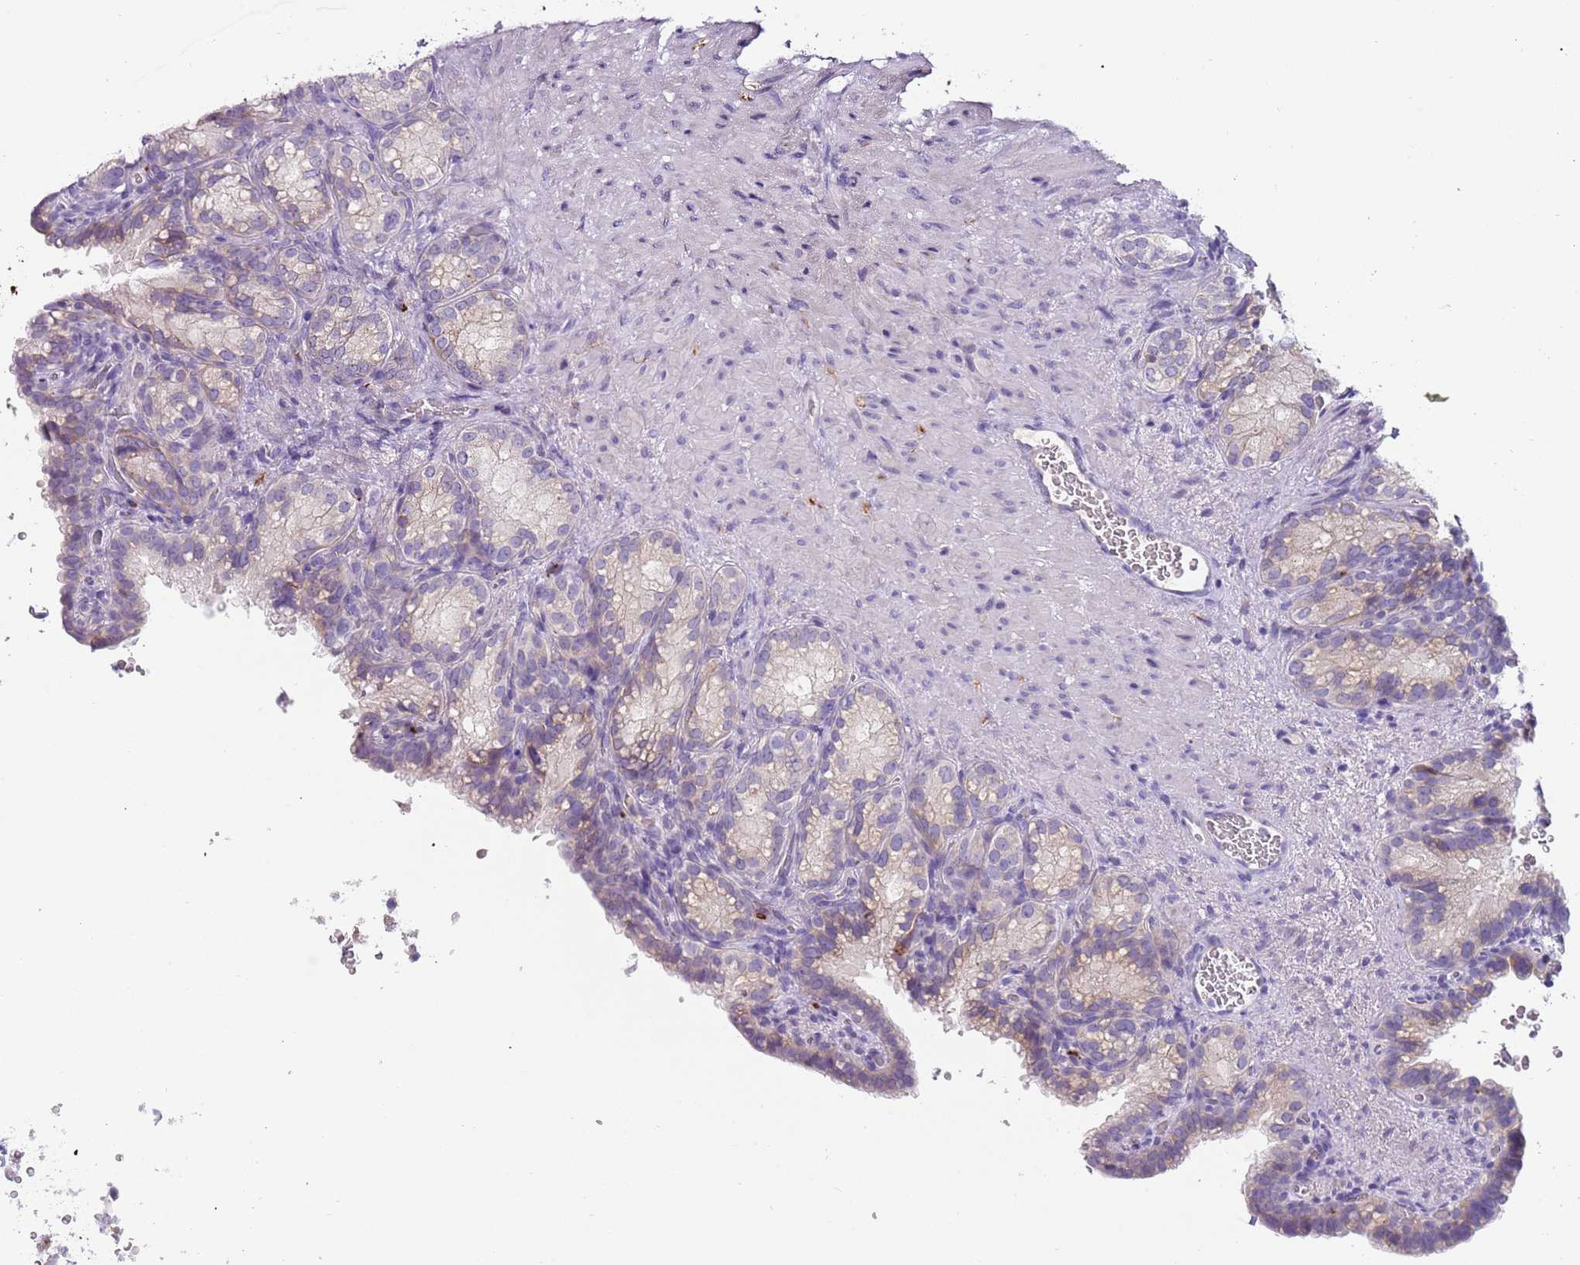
{"staining": {"intensity": "negative", "quantity": "none", "location": "none"}, "tissue": "seminal vesicle", "cell_type": "Glandular cells", "image_type": "normal", "snomed": [{"axis": "morphology", "description": "Normal tissue, NOS"}, {"axis": "topography", "description": "Seminal veicle"}], "caption": "DAB immunohistochemical staining of normal seminal vesicle reveals no significant staining in glandular cells.", "gene": "C2CD3", "patient": {"sex": "male", "age": 58}}